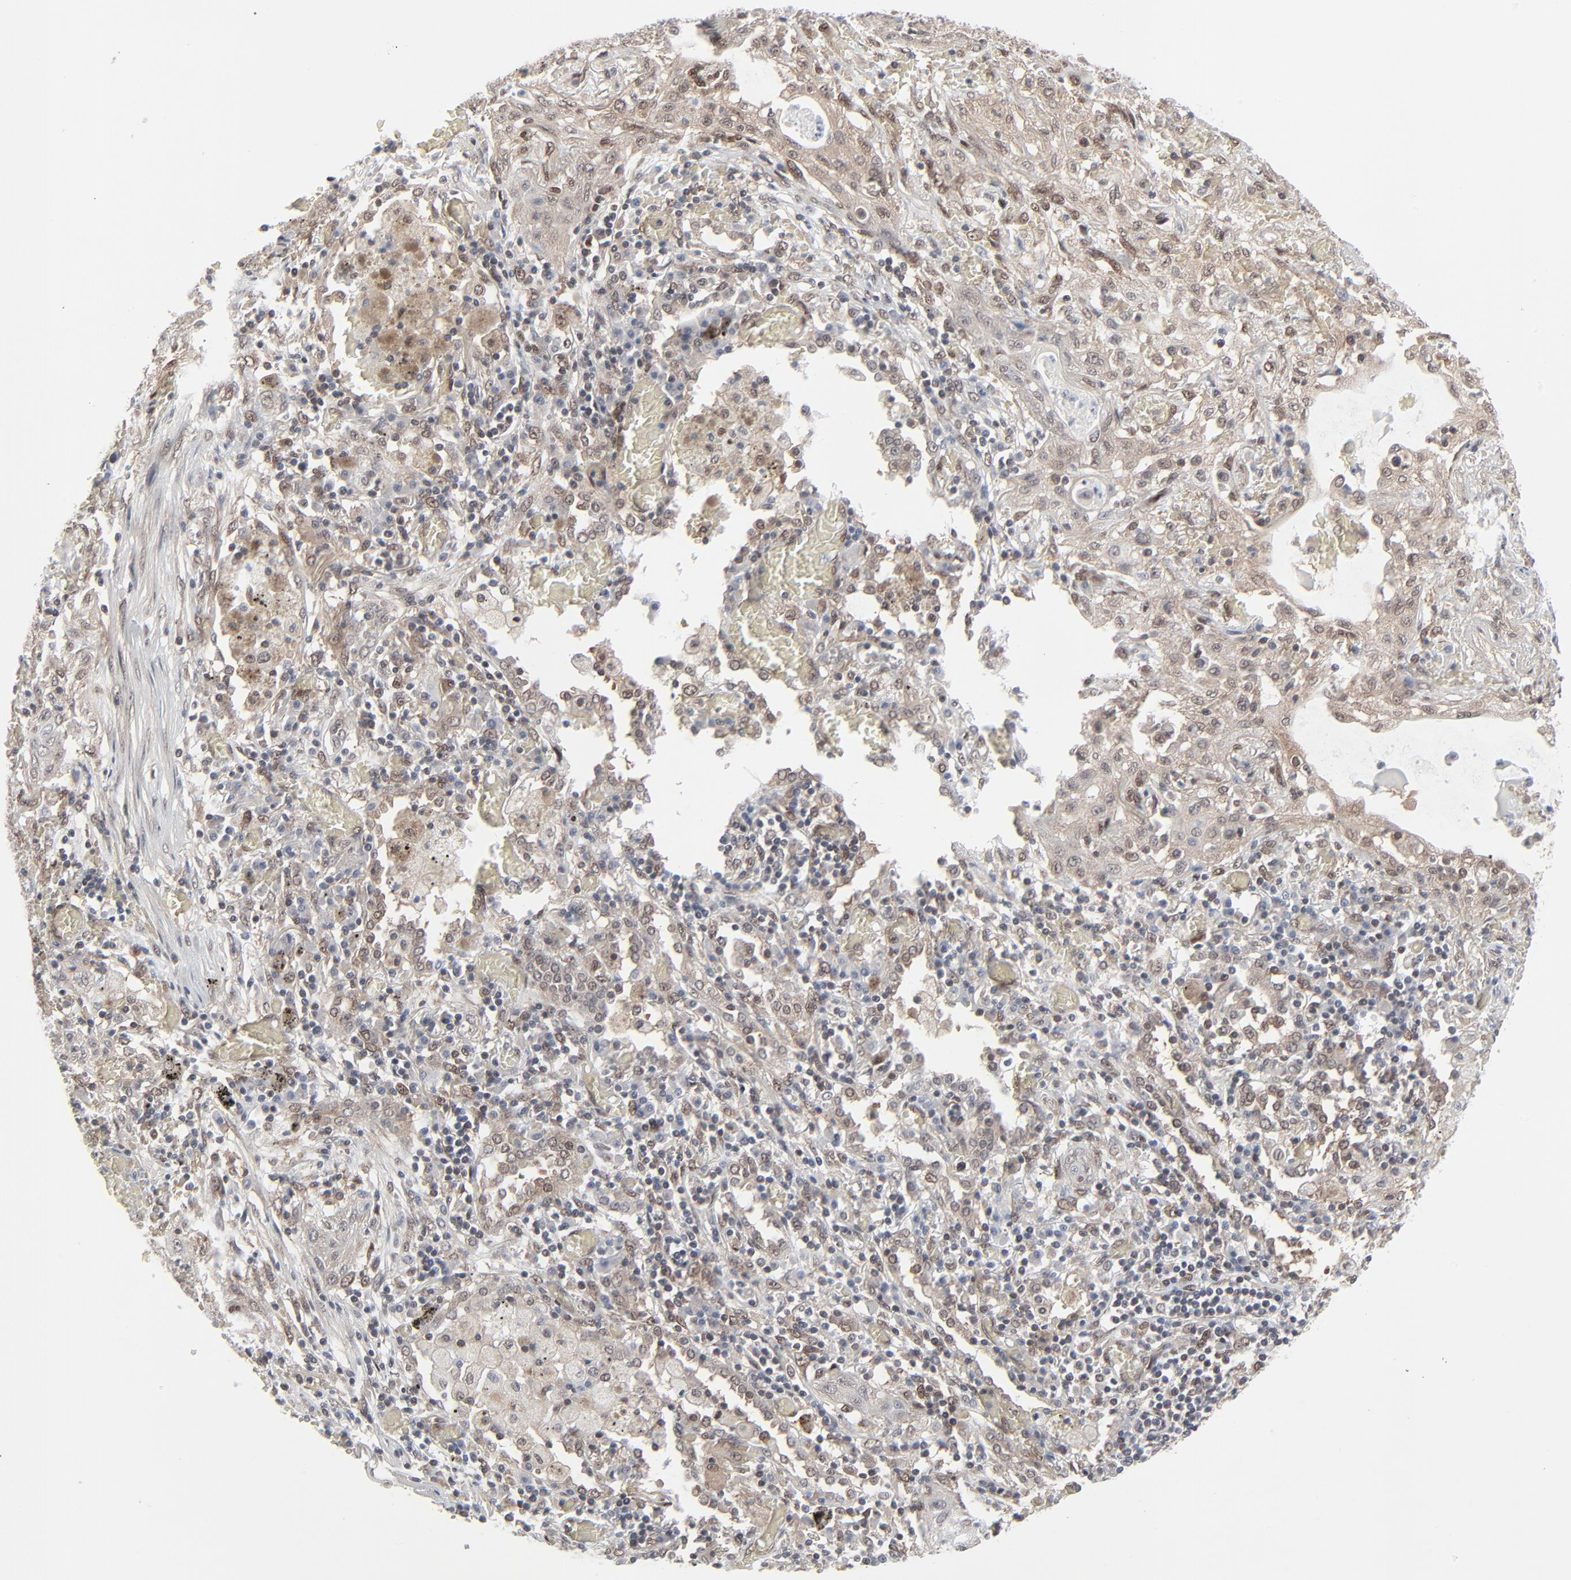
{"staining": {"intensity": "weak", "quantity": "25%-75%", "location": "cytoplasmic/membranous,nuclear"}, "tissue": "lung cancer", "cell_type": "Tumor cells", "image_type": "cancer", "snomed": [{"axis": "morphology", "description": "Squamous cell carcinoma, NOS"}, {"axis": "topography", "description": "Lung"}], "caption": "This is a micrograph of IHC staining of lung cancer (squamous cell carcinoma), which shows weak expression in the cytoplasmic/membranous and nuclear of tumor cells.", "gene": "AKT1", "patient": {"sex": "female", "age": 47}}